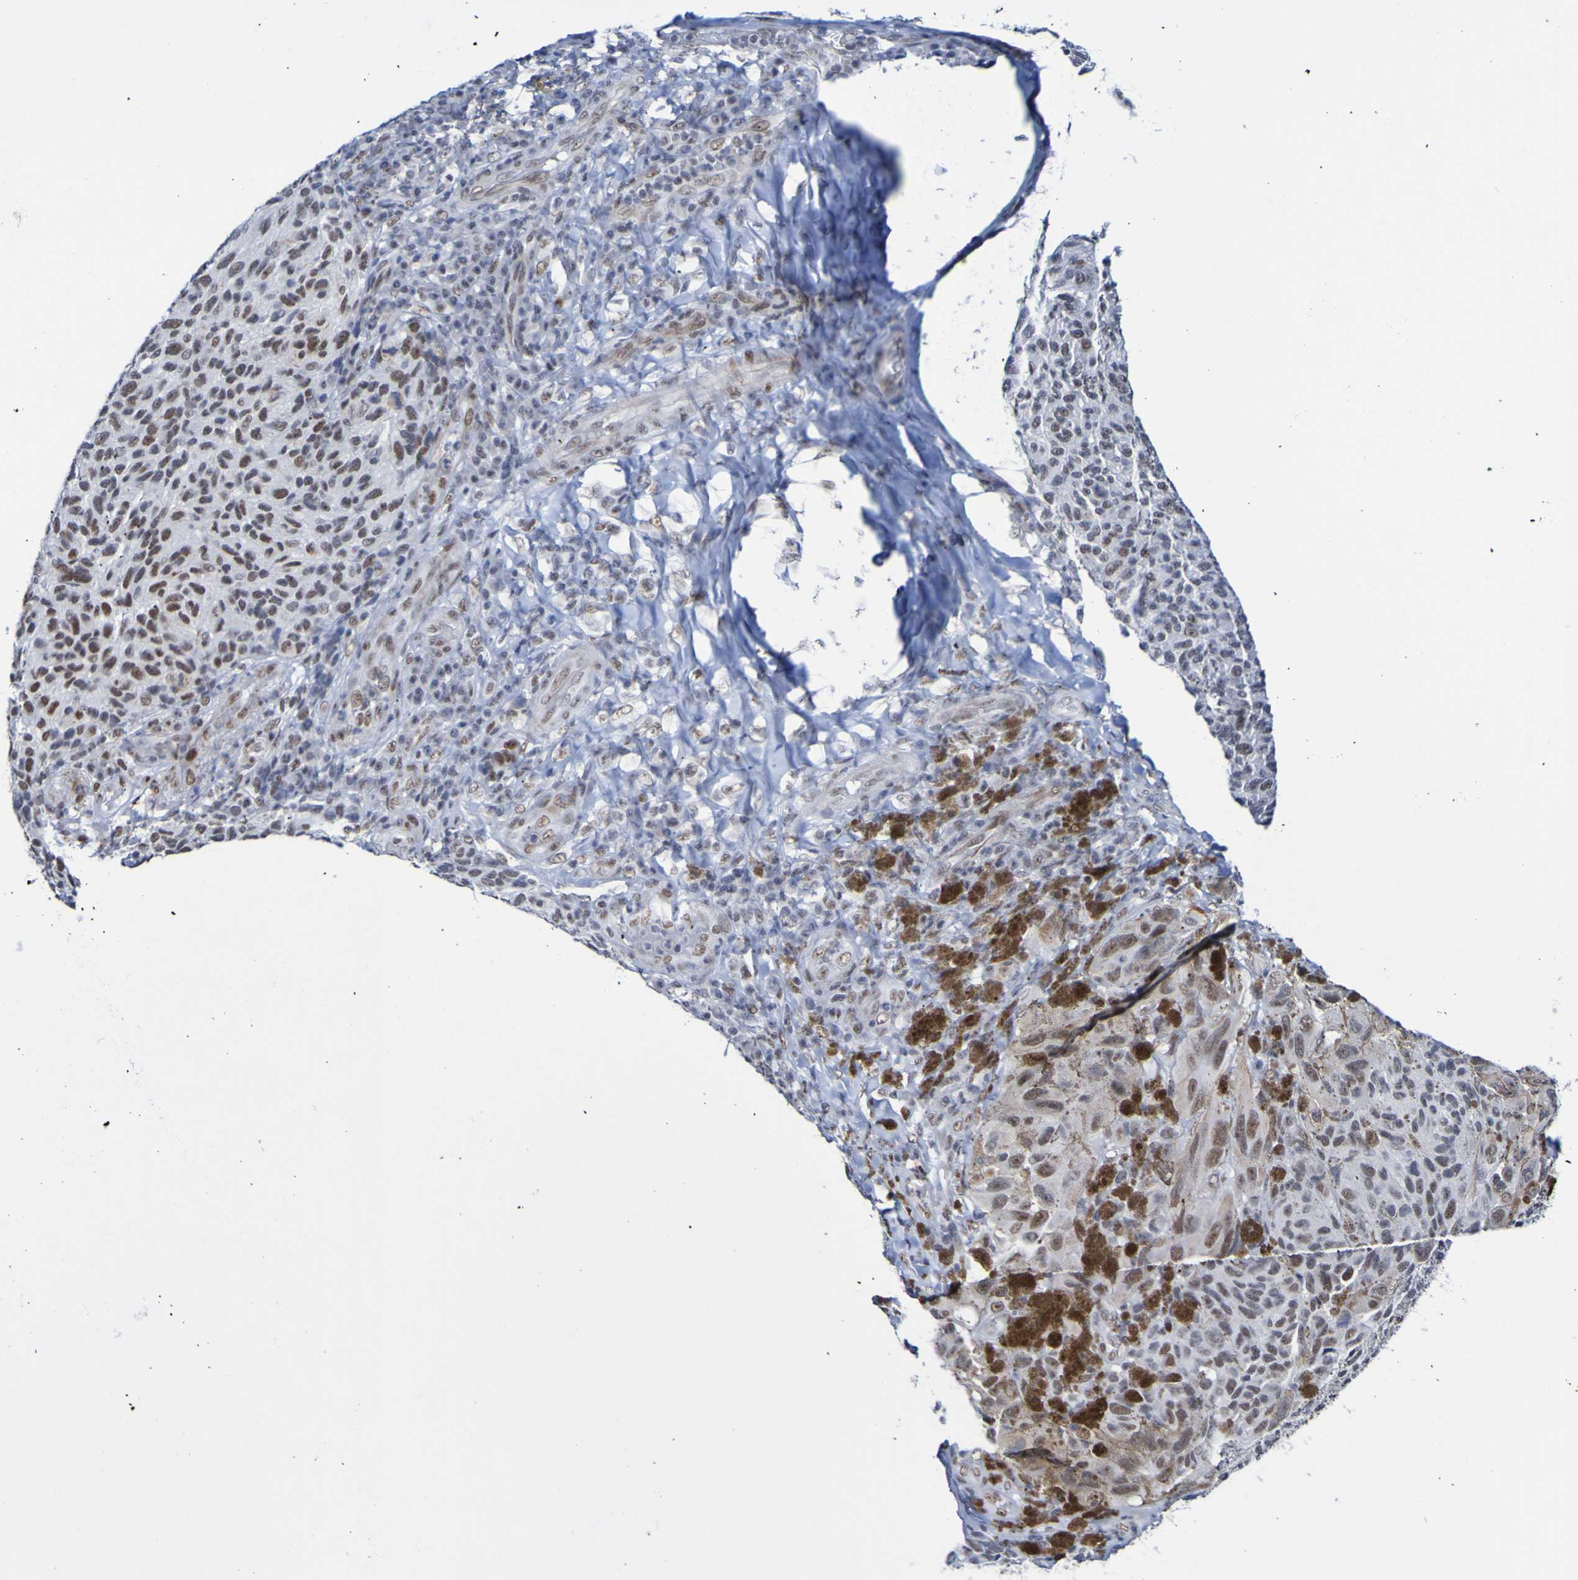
{"staining": {"intensity": "moderate", "quantity": "25%-75%", "location": "nuclear"}, "tissue": "melanoma", "cell_type": "Tumor cells", "image_type": "cancer", "snomed": [{"axis": "morphology", "description": "Malignant melanoma, NOS"}, {"axis": "topography", "description": "Skin"}], "caption": "Immunohistochemical staining of human melanoma reveals moderate nuclear protein expression in about 25%-75% of tumor cells. Nuclei are stained in blue.", "gene": "CDC5L", "patient": {"sex": "female", "age": 73}}